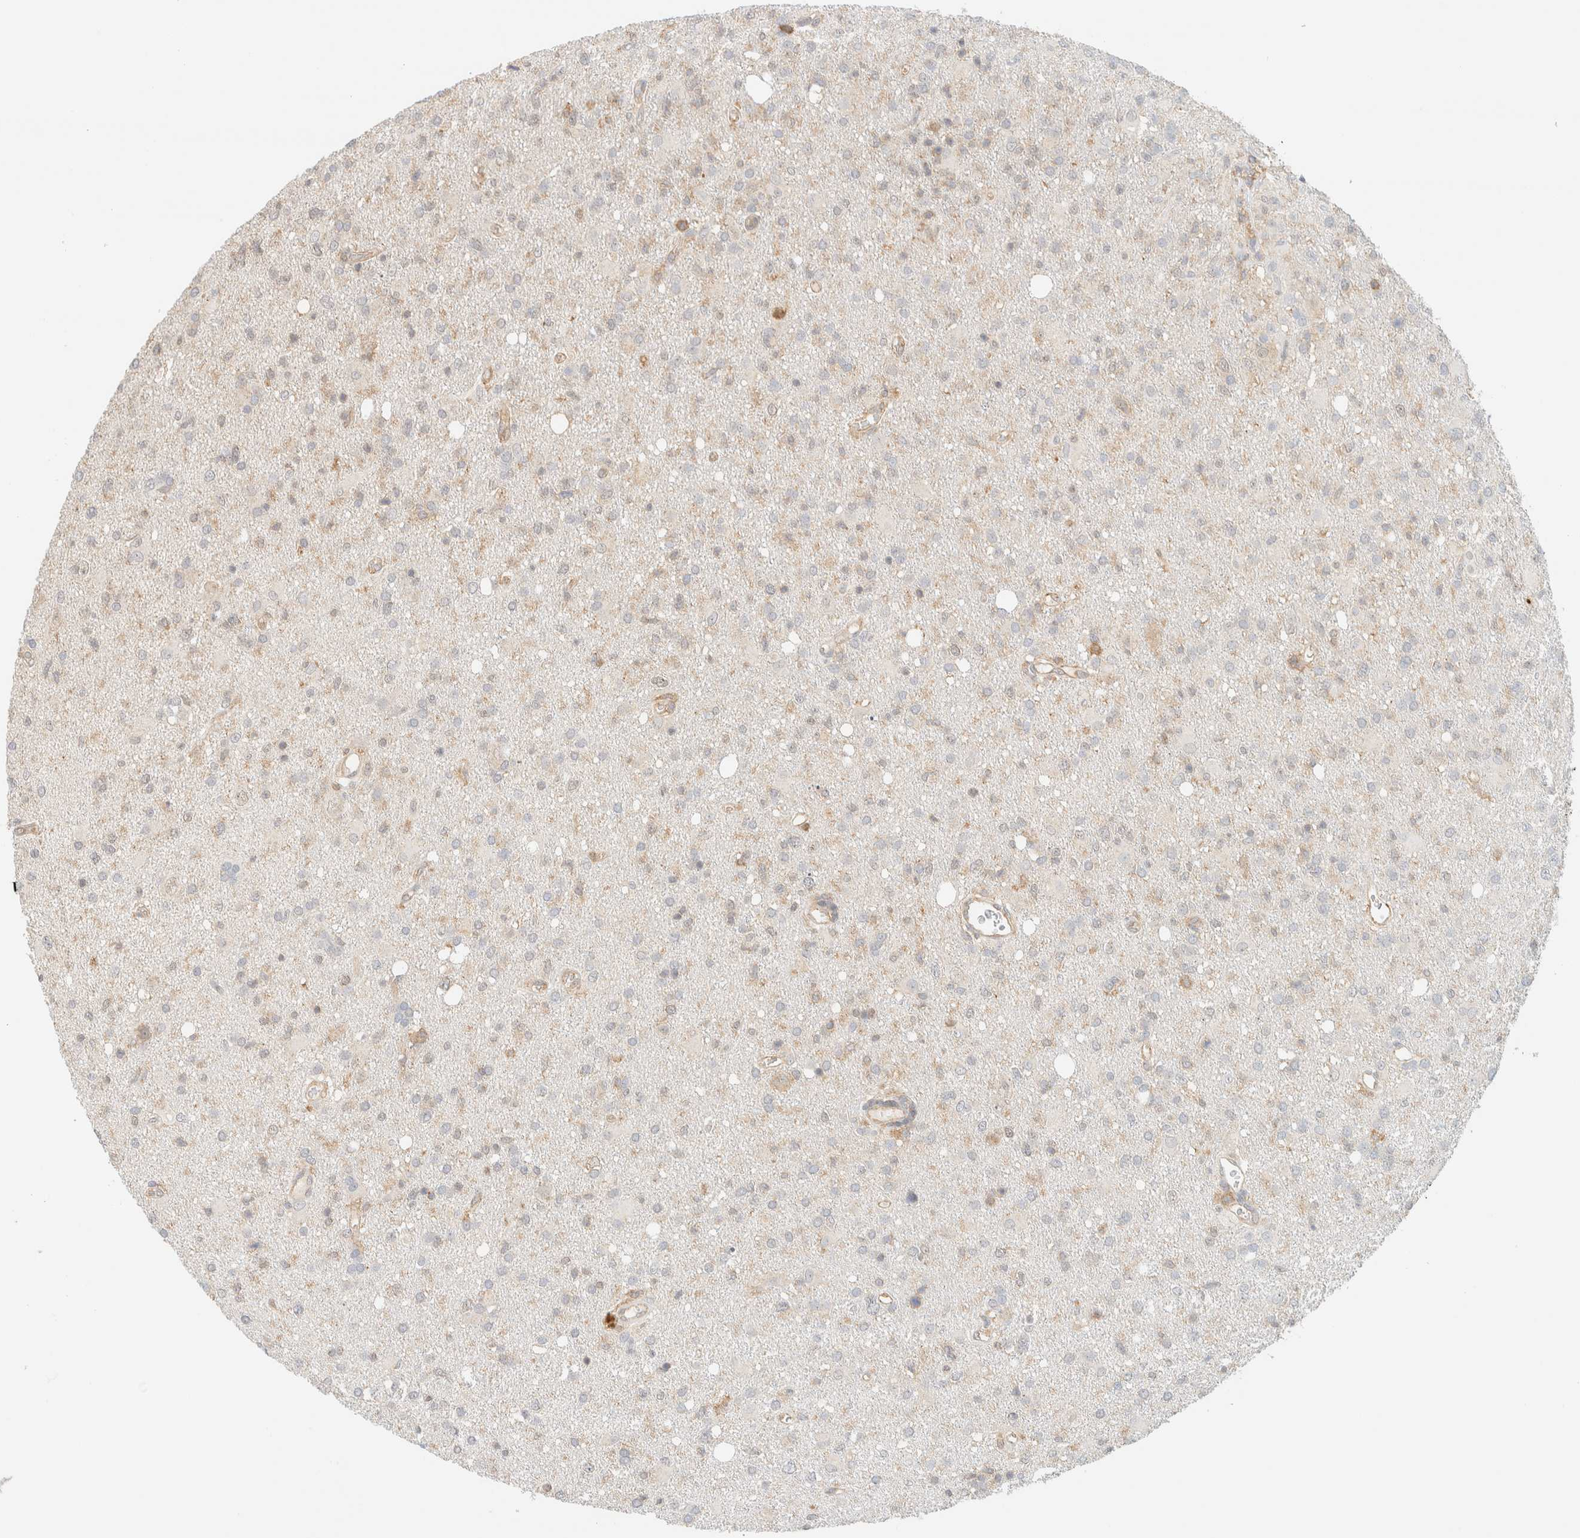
{"staining": {"intensity": "weak", "quantity": "25%-75%", "location": "cytoplasmic/membranous"}, "tissue": "glioma", "cell_type": "Tumor cells", "image_type": "cancer", "snomed": [{"axis": "morphology", "description": "Glioma, malignant, High grade"}, {"axis": "topography", "description": "Brain"}], "caption": "Protein positivity by immunohistochemistry exhibits weak cytoplasmic/membranous staining in about 25%-75% of tumor cells in malignant high-grade glioma.", "gene": "TBC1D8B", "patient": {"sex": "female", "age": 57}}